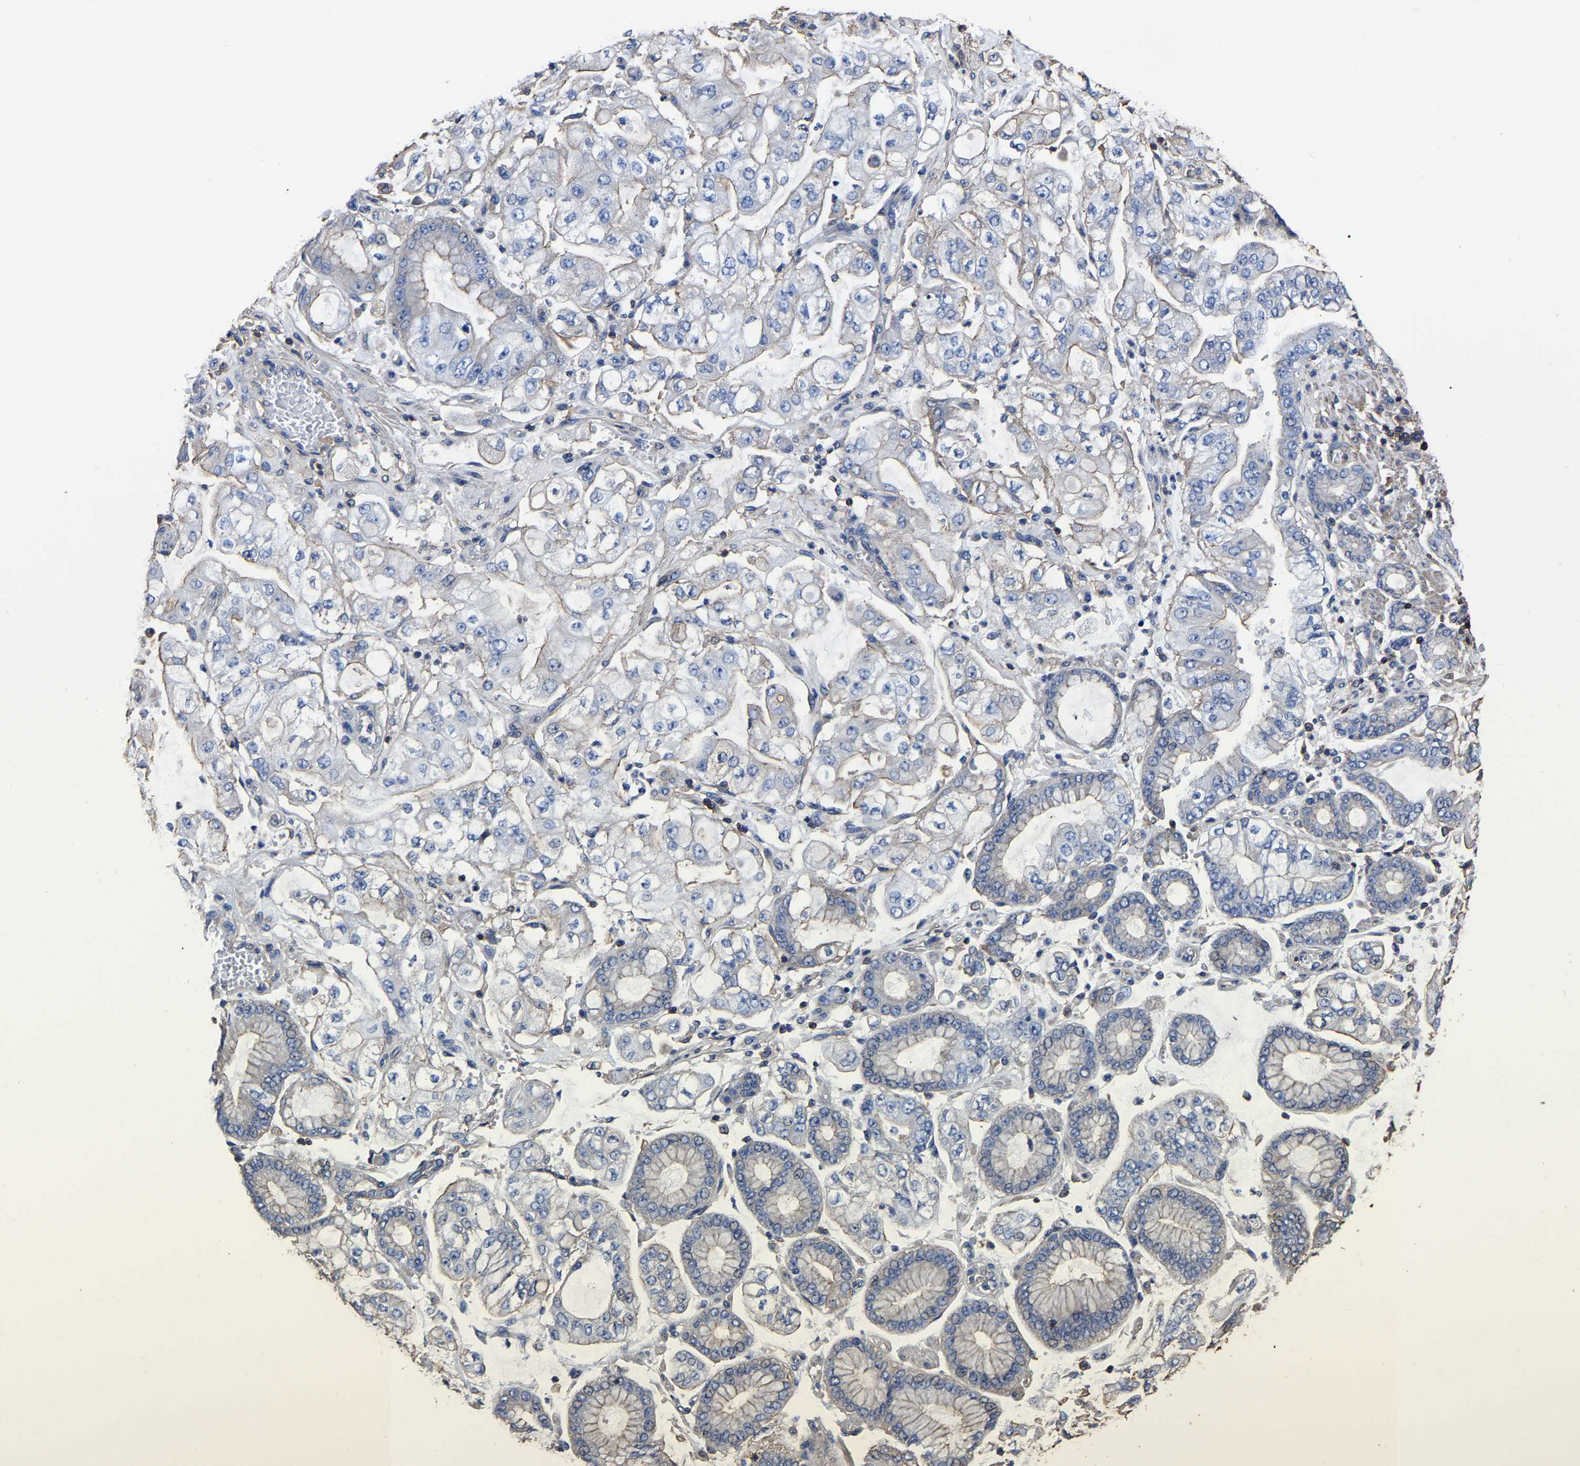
{"staining": {"intensity": "negative", "quantity": "none", "location": "none"}, "tissue": "stomach cancer", "cell_type": "Tumor cells", "image_type": "cancer", "snomed": [{"axis": "morphology", "description": "Adenocarcinoma, NOS"}, {"axis": "topography", "description": "Stomach"}], "caption": "Immunohistochemistry of human adenocarcinoma (stomach) reveals no positivity in tumor cells.", "gene": "ARMT1", "patient": {"sex": "male", "age": 76}}